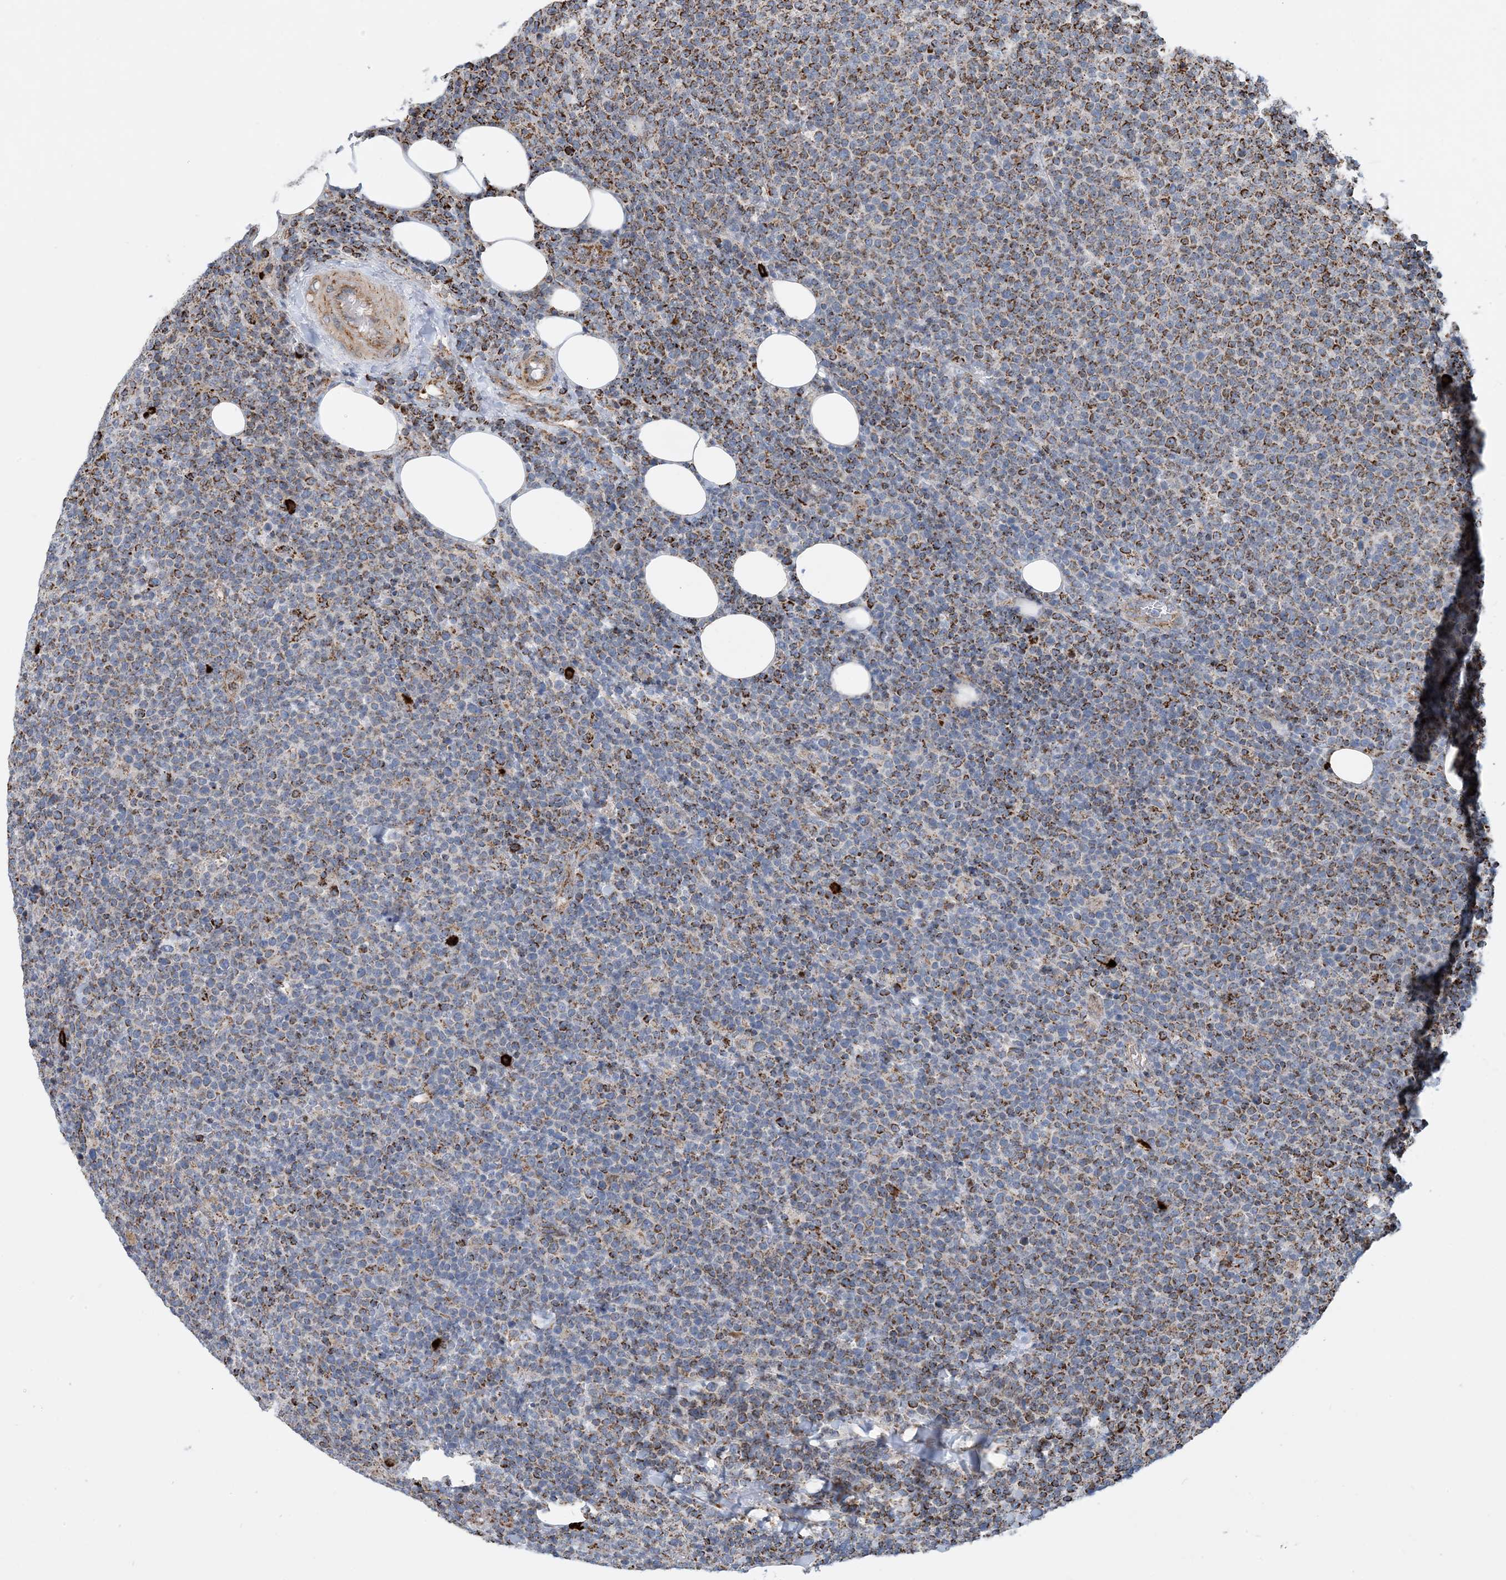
{"staining": {"intensity": "moderate", "quantity": "25%-75%", "location": "cytoplasmic/membranous"}, "tissue": "lymphoma", "cell_type": "Tumor cells", "image_type": "cancer", "snomed": [{"axis": "morphology", "description": "Malignant lymphoma, non-Hodgkin's type, High grade"}, {"axis": "topography", "description": "Lymph node"}], "caption": "Tumor cells demonstrate medium levels of moderate cytoplasmic/membranous staining in about 25%-75% of cells in human high-grade malignant lymphoma, non-Hodgkin's type.", "gene": "PCDHGA1", "patient": {"sex": "male", "age": 61}}